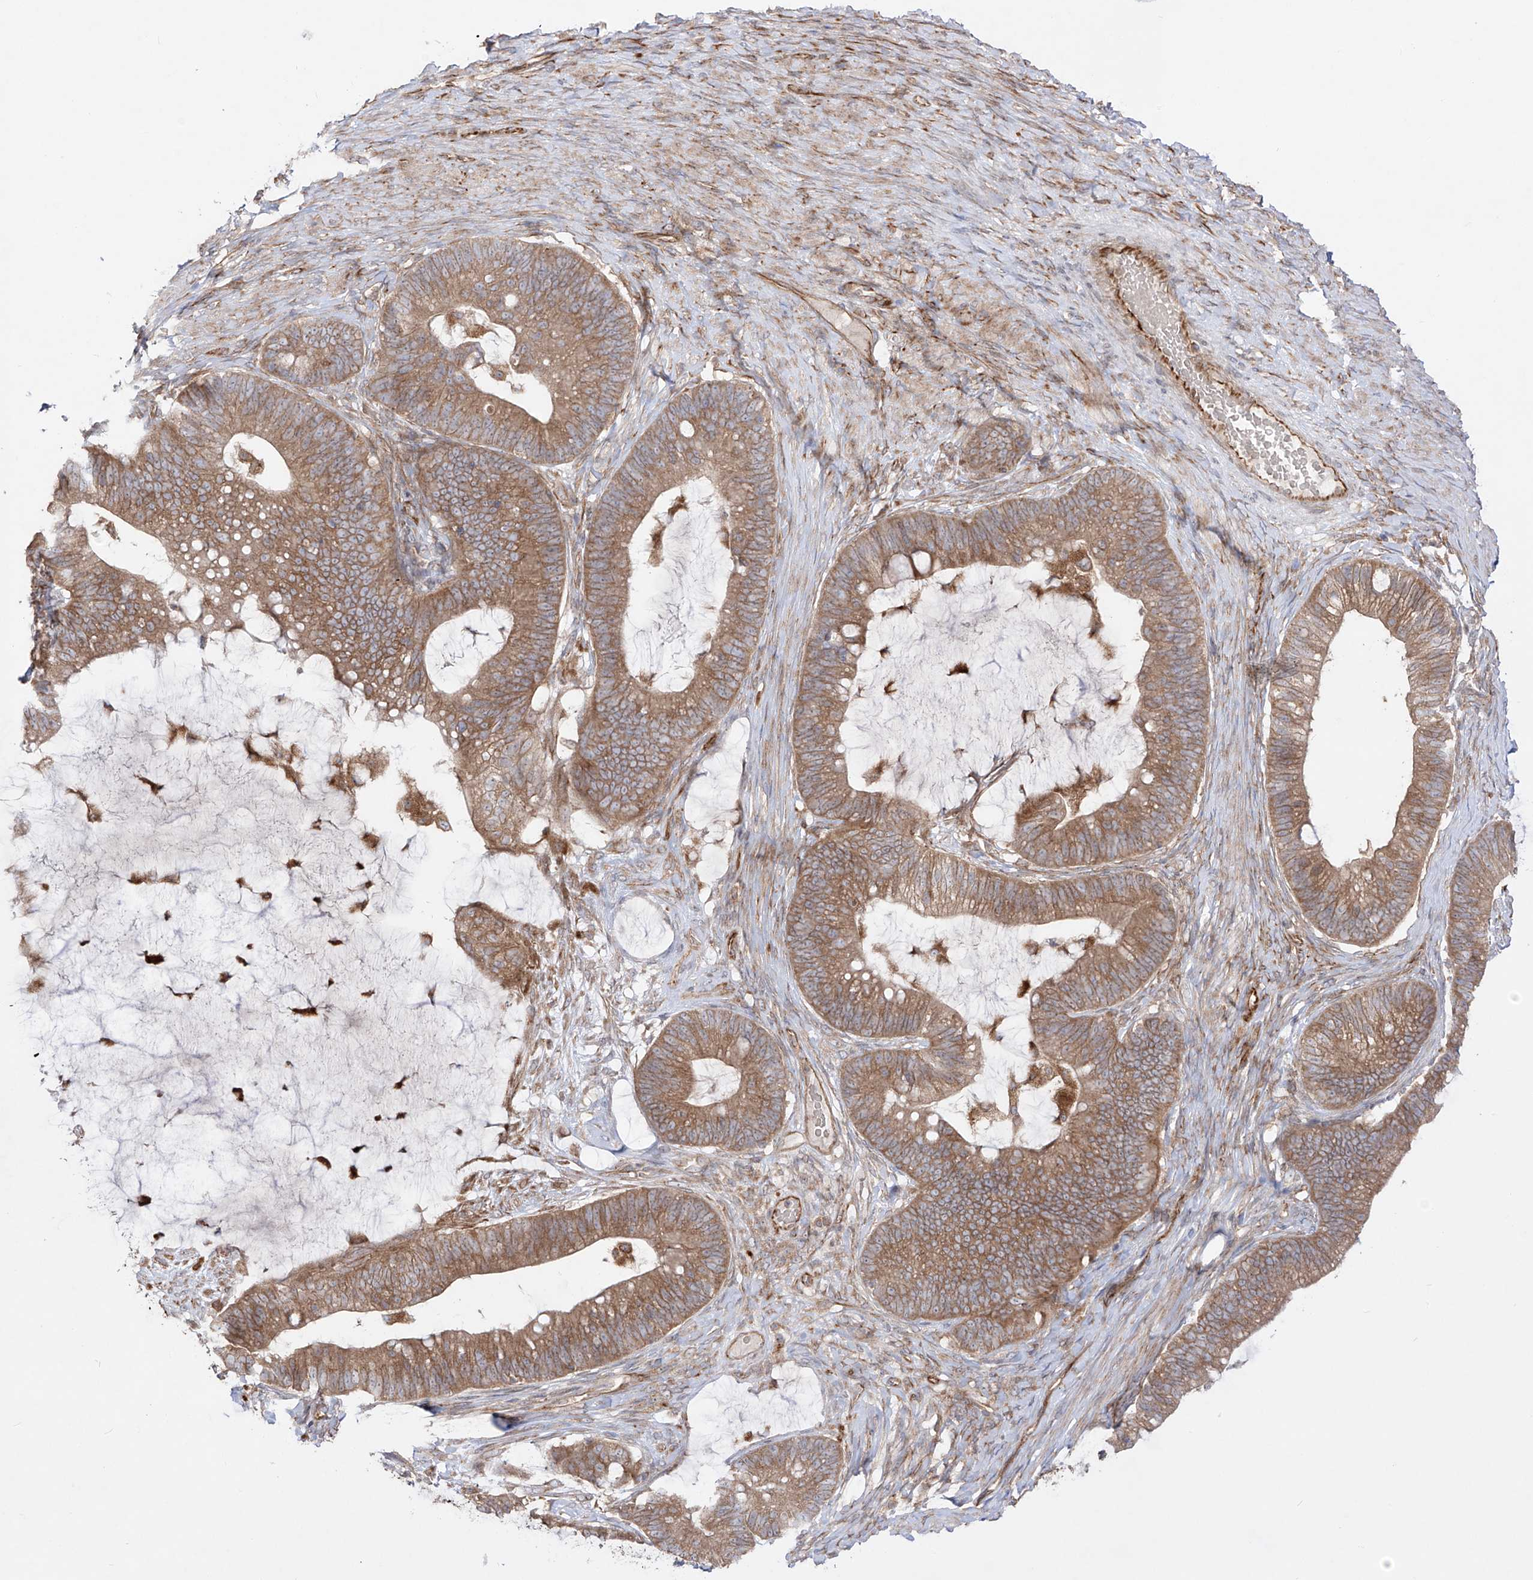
{"staining": {"intensity": "moderate", "quantity": ">75%", "location": "cytoplasmic/membranous"}, "tissue": "ovarian cancer", "cell_type": "Tumor cells", "image_type": "cancer", "snomed": [{"axis": "morphology", "description": "Cystadenocarcinoma, mucinous, NOS"}, {"axis": "topography", "description": "Ovary"}], "caption": "Immunohistochemistry (IHC) photomicrograph of ovarian cancer (mucinous cystadenocarcinoma) stained for a protein (brown), which shows medium levels of moderate cytoplasmic/membranous staining in about >75% of tumor cells.", "gene": "YKT6", "patient": {"sex": "female", "age": 61}}